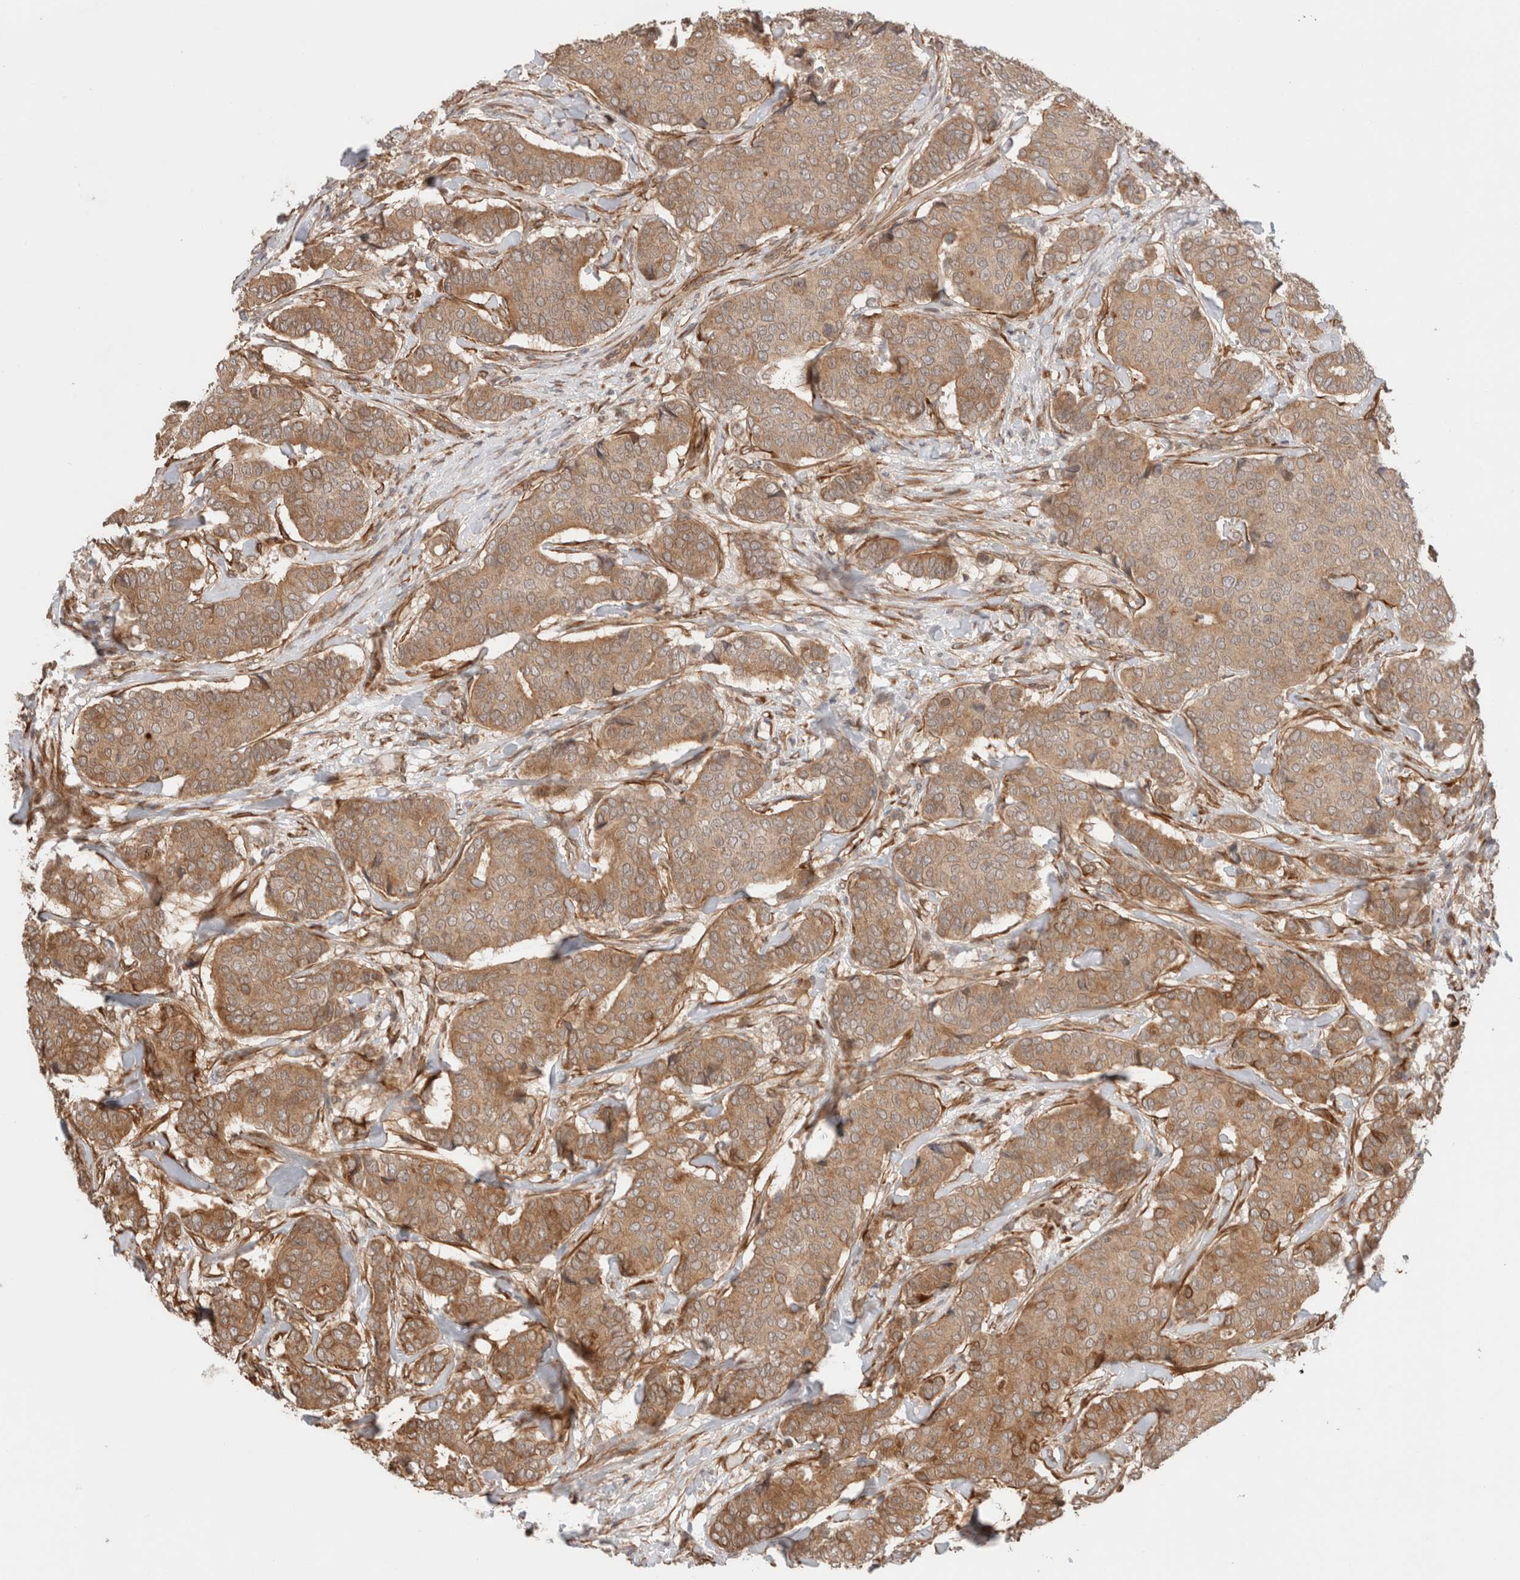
{"staining": {"intensity": "moderate", "quantity": ">75%", "location": "cytoplasmic/membranous"}, "tissue": "breast cancer", "cell_type": "Tumor cells", "image_type": "cancer", "snomed": [{"axis": "morphology", "description": "Duct carcinoma"}, {"axis": "topography", "description": "Breast"}], "caption": "Immunohistochemical staining of breast invasive ductal carcinoma reveals moderate cytoplasmic/membranous protein staining in about >75% of tumor cells.", "gene": "ZNF649", "patient": {"sex": "female", "age": 75}}